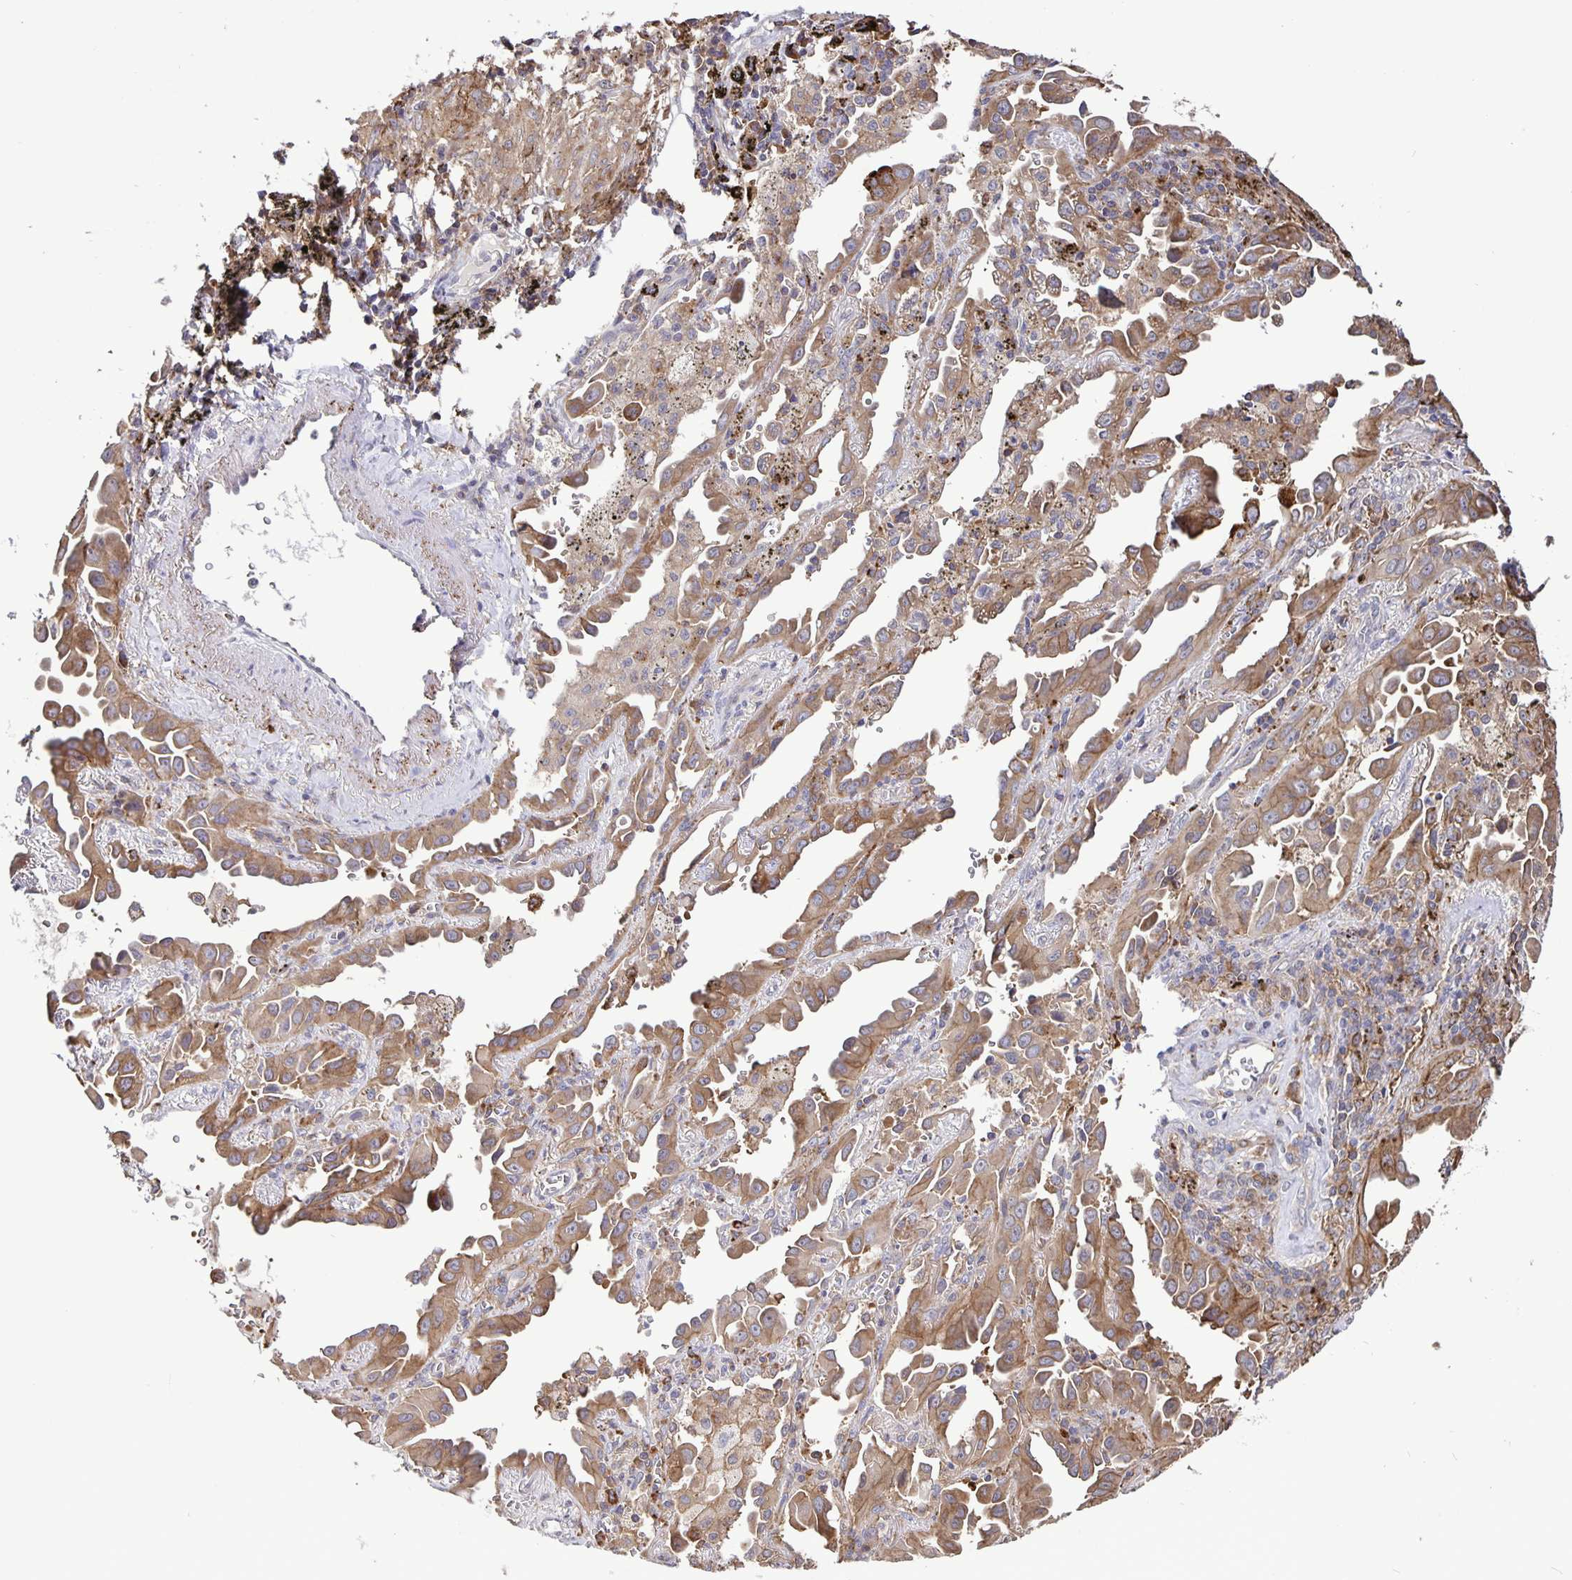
{"staining": {"intensity": "moderate", "quantity": ">75%", "location": "cytoplasmic/membranous"}, "tissue": "lung cancer", "cell_type": "Tumor cells", "image_type": "cancer", "snomed": [{"axis": "morphology", "description": "Adenocarcinoma, NOS"}, {"axis": "topography", "description": "Lung"}], "caption": "There is medium levels of moderate cytoplasmic/membranous positivity in tumor cells of lung cancer (adenocarcinoma), as demonstrated by immunohistochemical staining (brown color).", "gene": "FEM1C", "patient": {"sex": "male", "age": 68}}